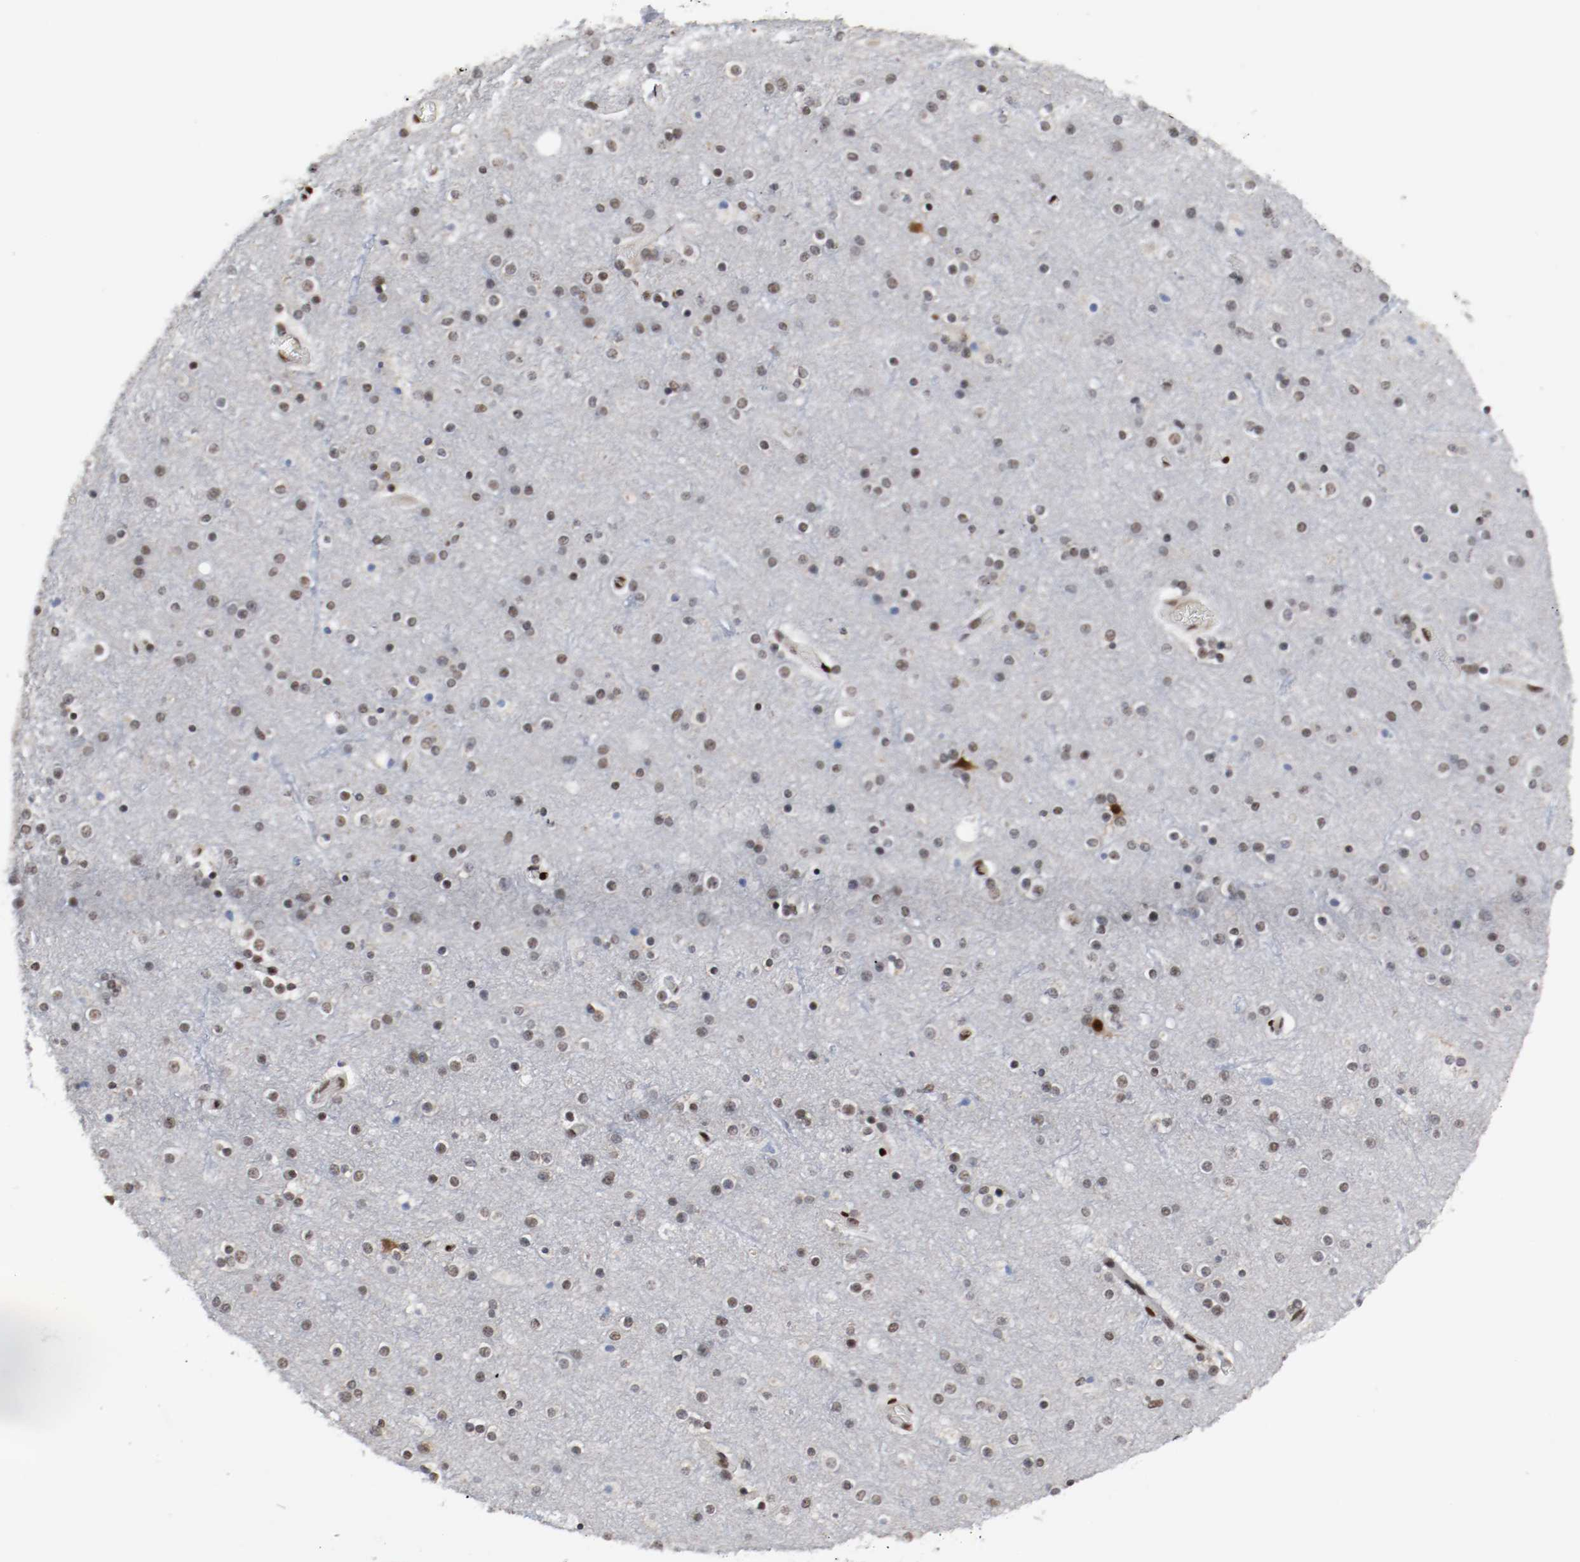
{"staining": {"intensity": "moderate", "quantity": ">75%", "location": "nuclear"}, "tissue": "cerebral cortex", "cell_type": "Endothelial cells", "image_type": "normal", "snomed": [{"axis": "morphology", "description": "Normal tissue, NOS"}, {"axis": "topography", "description": "Cerebral cortex"}], "caption": "Immunohistochemistry (DAB) staining of benign cerebral cortex demonstrates moderate nuclear protein positivity in about >75% of endothelial cells.", "gene": "MEF2D", "patient": {"sex": "female", "age": 54}}